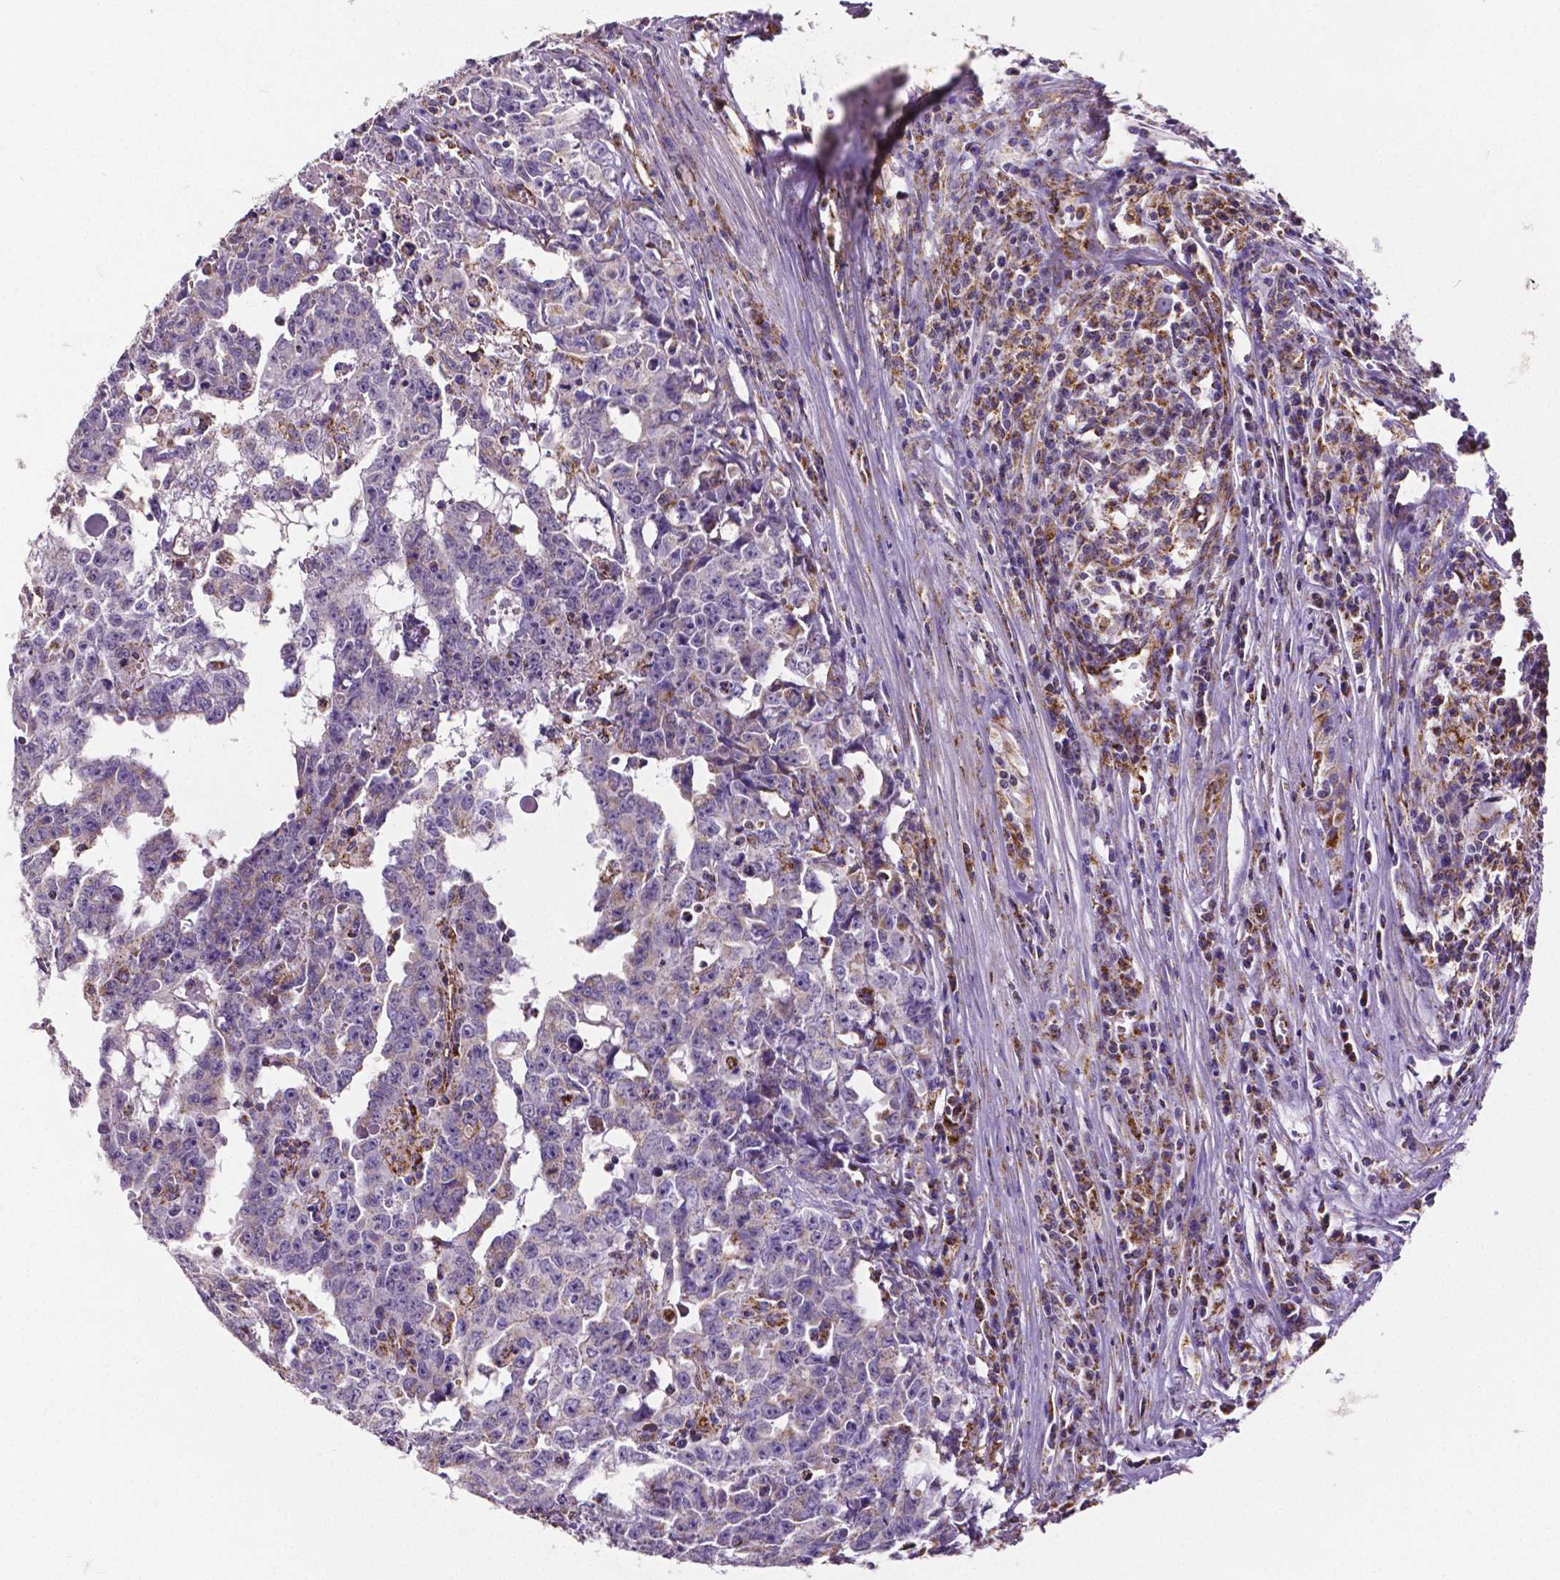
{"staining": {"intensity": "negative", "quantity": "none", "location": "none"}, "tissue": "testis cancer", "cell_type": "Tumor cells", "image_type": "cancer", "snomed": [{"axis": "morphology", "description": "Carcinoma, Embryonal, NOS"}, {"axis": "topography", "description": "Testis"}], "caption": "Testis cancer (embryonal carcinoma) stained for a protein using immunohistochemistry (IHC) shows no positivity tumor cells.", "gene": "MACC1", "patient": {"sex": "male", "age": 22}}